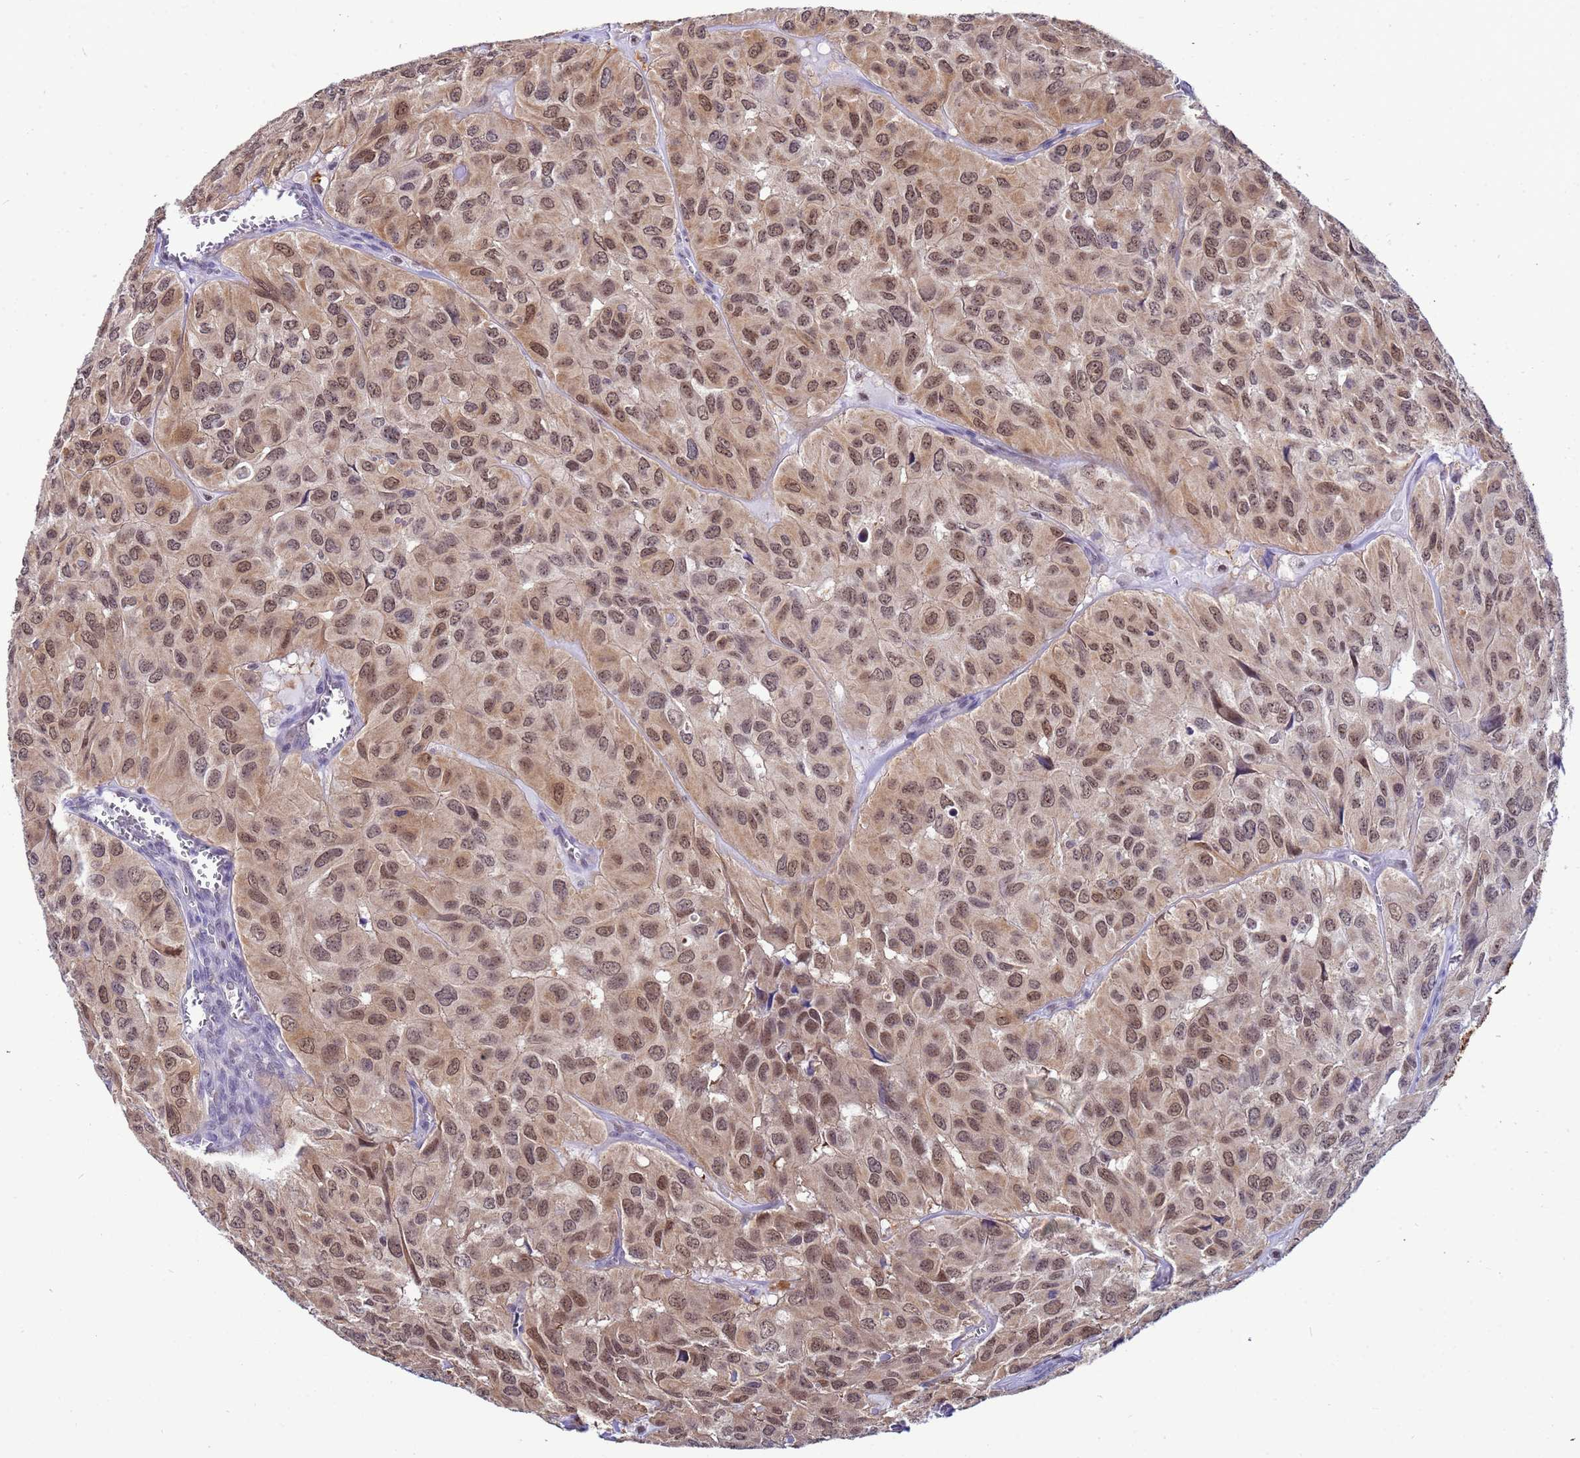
{"staining": {"intensity": "moderate", "quantity": ">75%", "location": "cytoplasmic/membranous,nuclear"}, "tissue": "head and neck cancer", "cell_type": "Tumor cells", "image_type": "cancer", "snomed": [{"axis": "morphology", "description": "Adenocarcinoma, NOS"}, {"axis": "topography", "description": "Salivary gland, NOS"}, {"axis": "topography", "description": "Head-Neck"}], "caption": "A micrograph showing moderate cytoplasmic/membranous and nuclear expression in approximately >75% of tumor cells in head and neck cancer, as visualized by brown immunohistochemical staining.", "gene": "SLC25A37", "patient": {"sex": "female", "age": 76}}